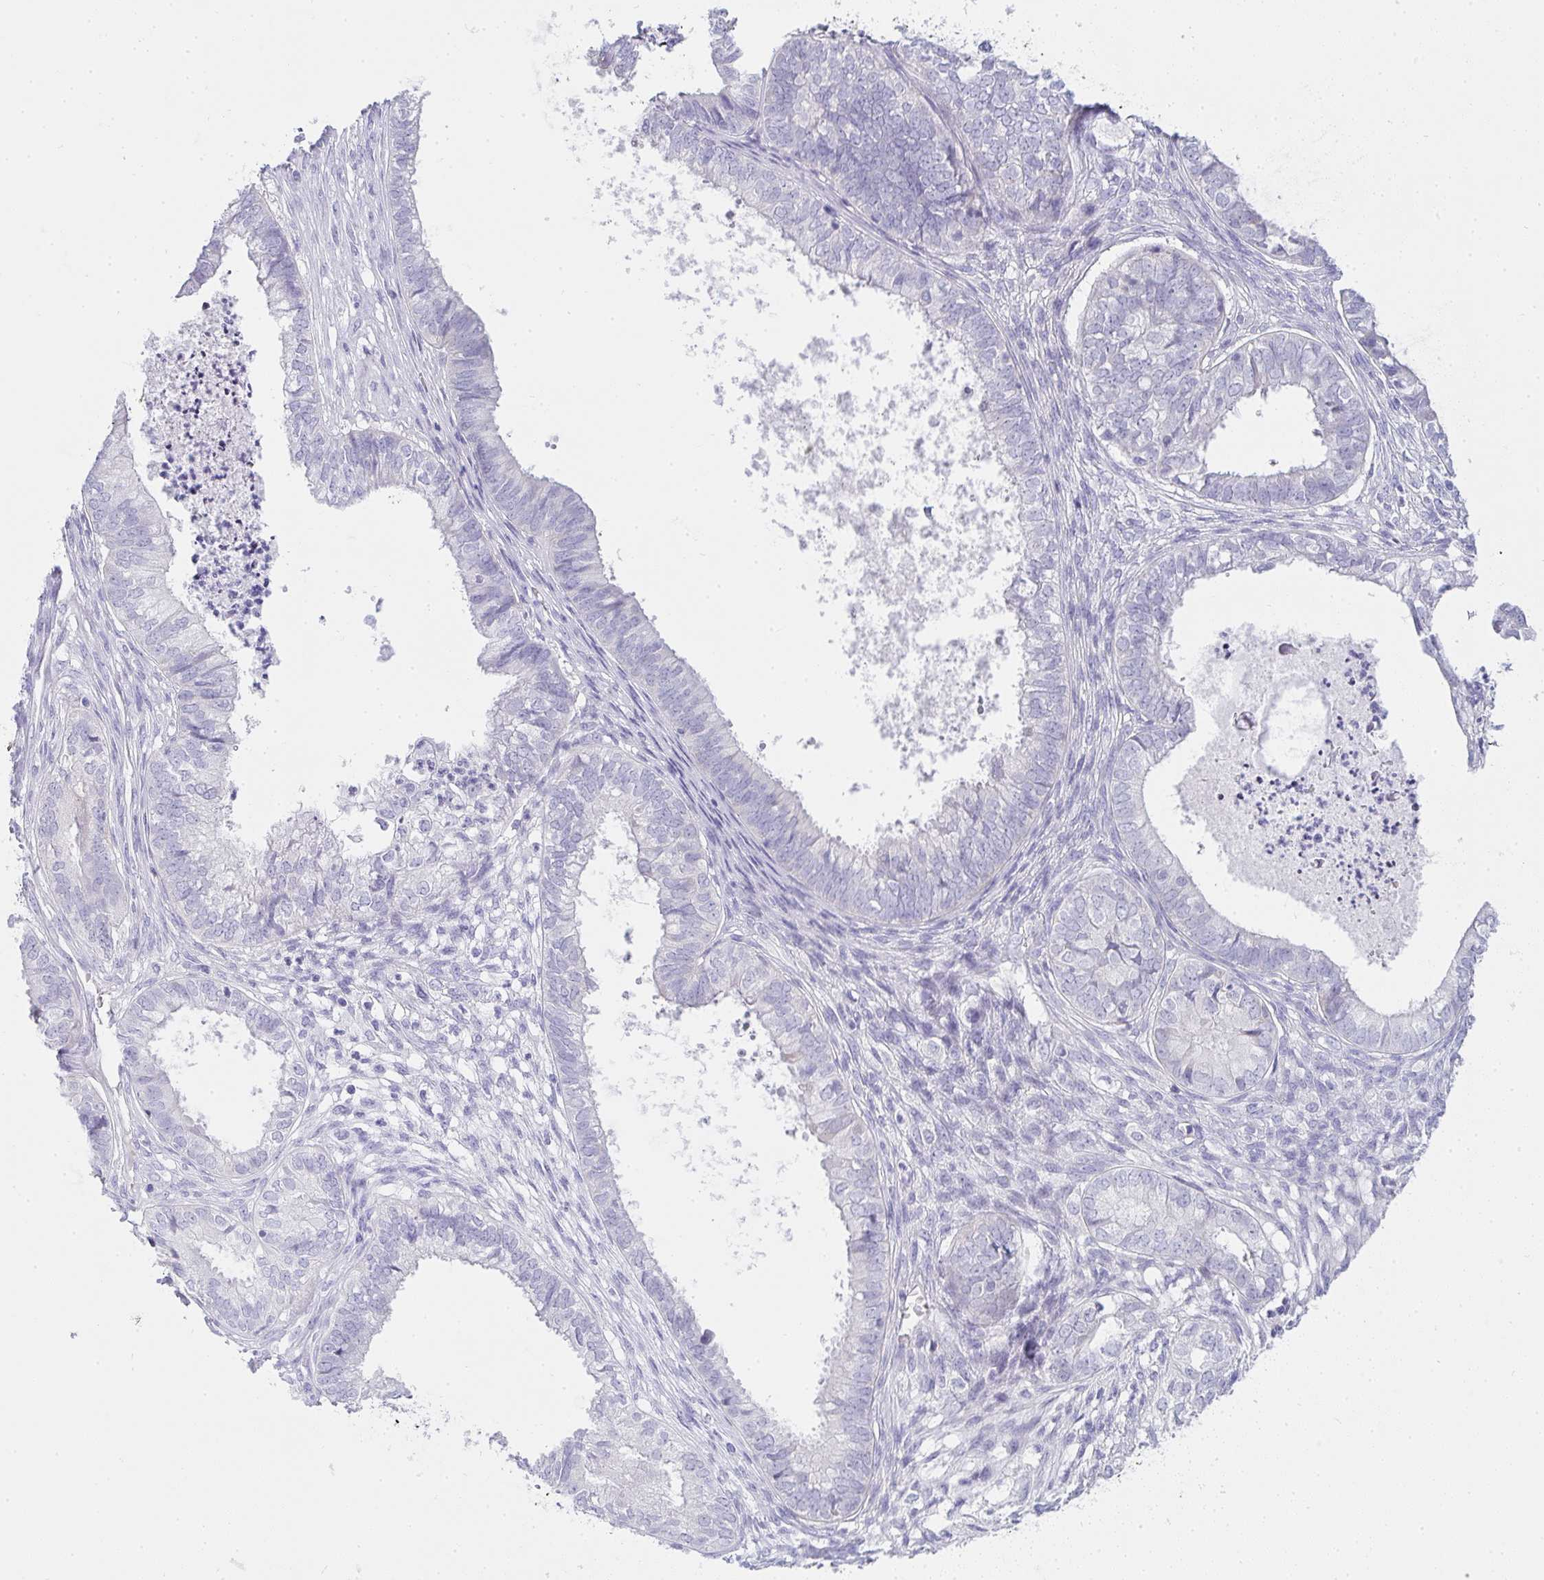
{"staining": {"intensity": "negative", "quantity": "none", "location": "none"}, "tissue": "ovarian cancer", "cell_type": "Tumor cells", "image_type": "cancer", "snomed": [{"axis": "morphology", "description": "Carcinoma, endometroid"}, {"axis": "topography", "description": "Ovary"}], "caption": "Immunohistochemistry (IHC) micrograph of endometroid carcinoma (ovarian) stained for a protein (brown), which shows no expression in tumor cells. (DAB immunohistochemistry (IHC) with hematoxylin counter stain).", "gene": "ZNF182", "patient": {"sex": "female", "age": 64}}